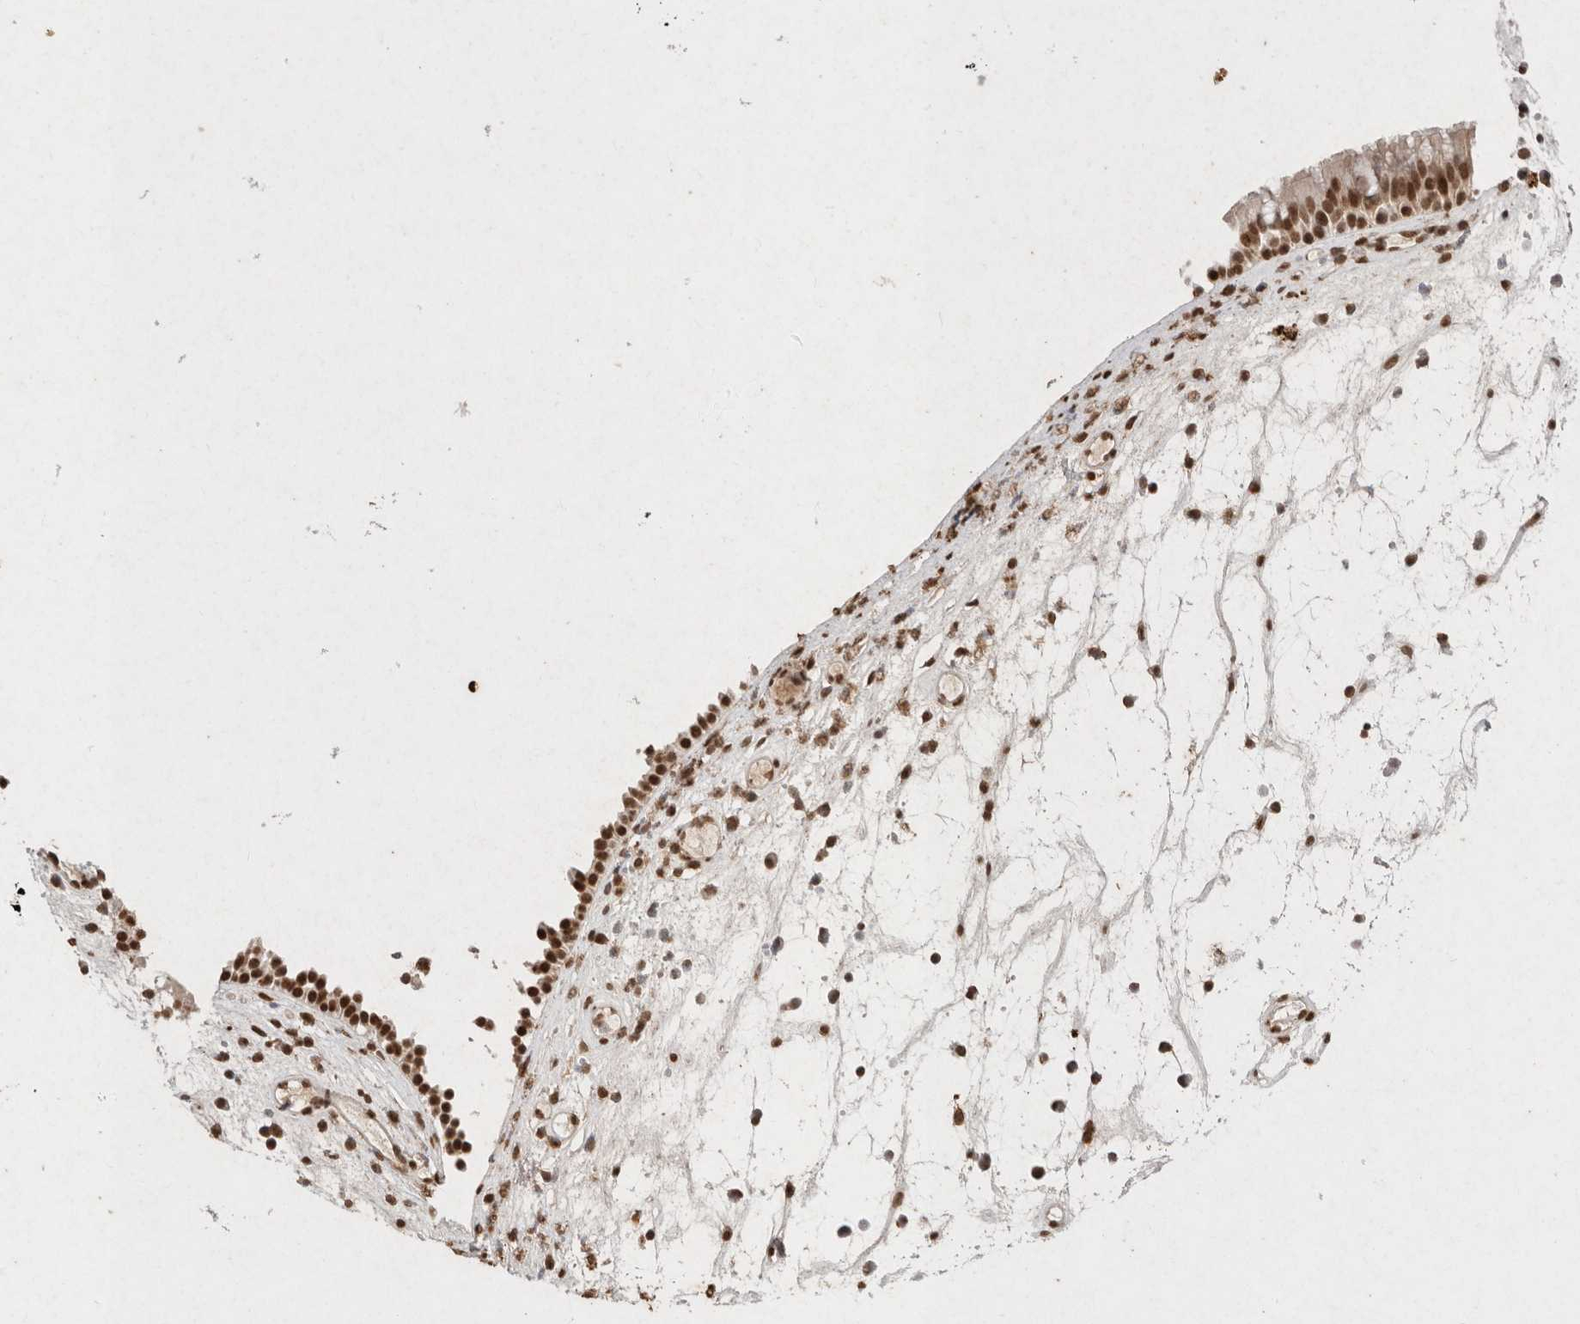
{"staining": {"intensity": "strong", "quantity": ">75%", "location": "nuclear"}, "tissue": "nasopharynx", "cell_type": "Respiratory epithelial cells", "image_type": "normal", "snomed": [{"axis": "morphology", "description": "Normal tissue, NOS"}, {"axis": "morphology", "description": "Inflammation, NOS"}, {"axis": "morphology", "description": "Malignant melanoma, Metastatic site"}, {"axis": "topography", "description": "Nasopharynx"}], "caption": "An immunohistochemistry micrograph of normal tissue is shown. Protein staining in brown shows strong nuclear positivity in nasopharynx within respiratory epithelial cells. (brown staining indicates protein expression, while blue staining denotes nuclei).", "gene": "NKX3", "patient": {"sex": "male", "age": 70}}